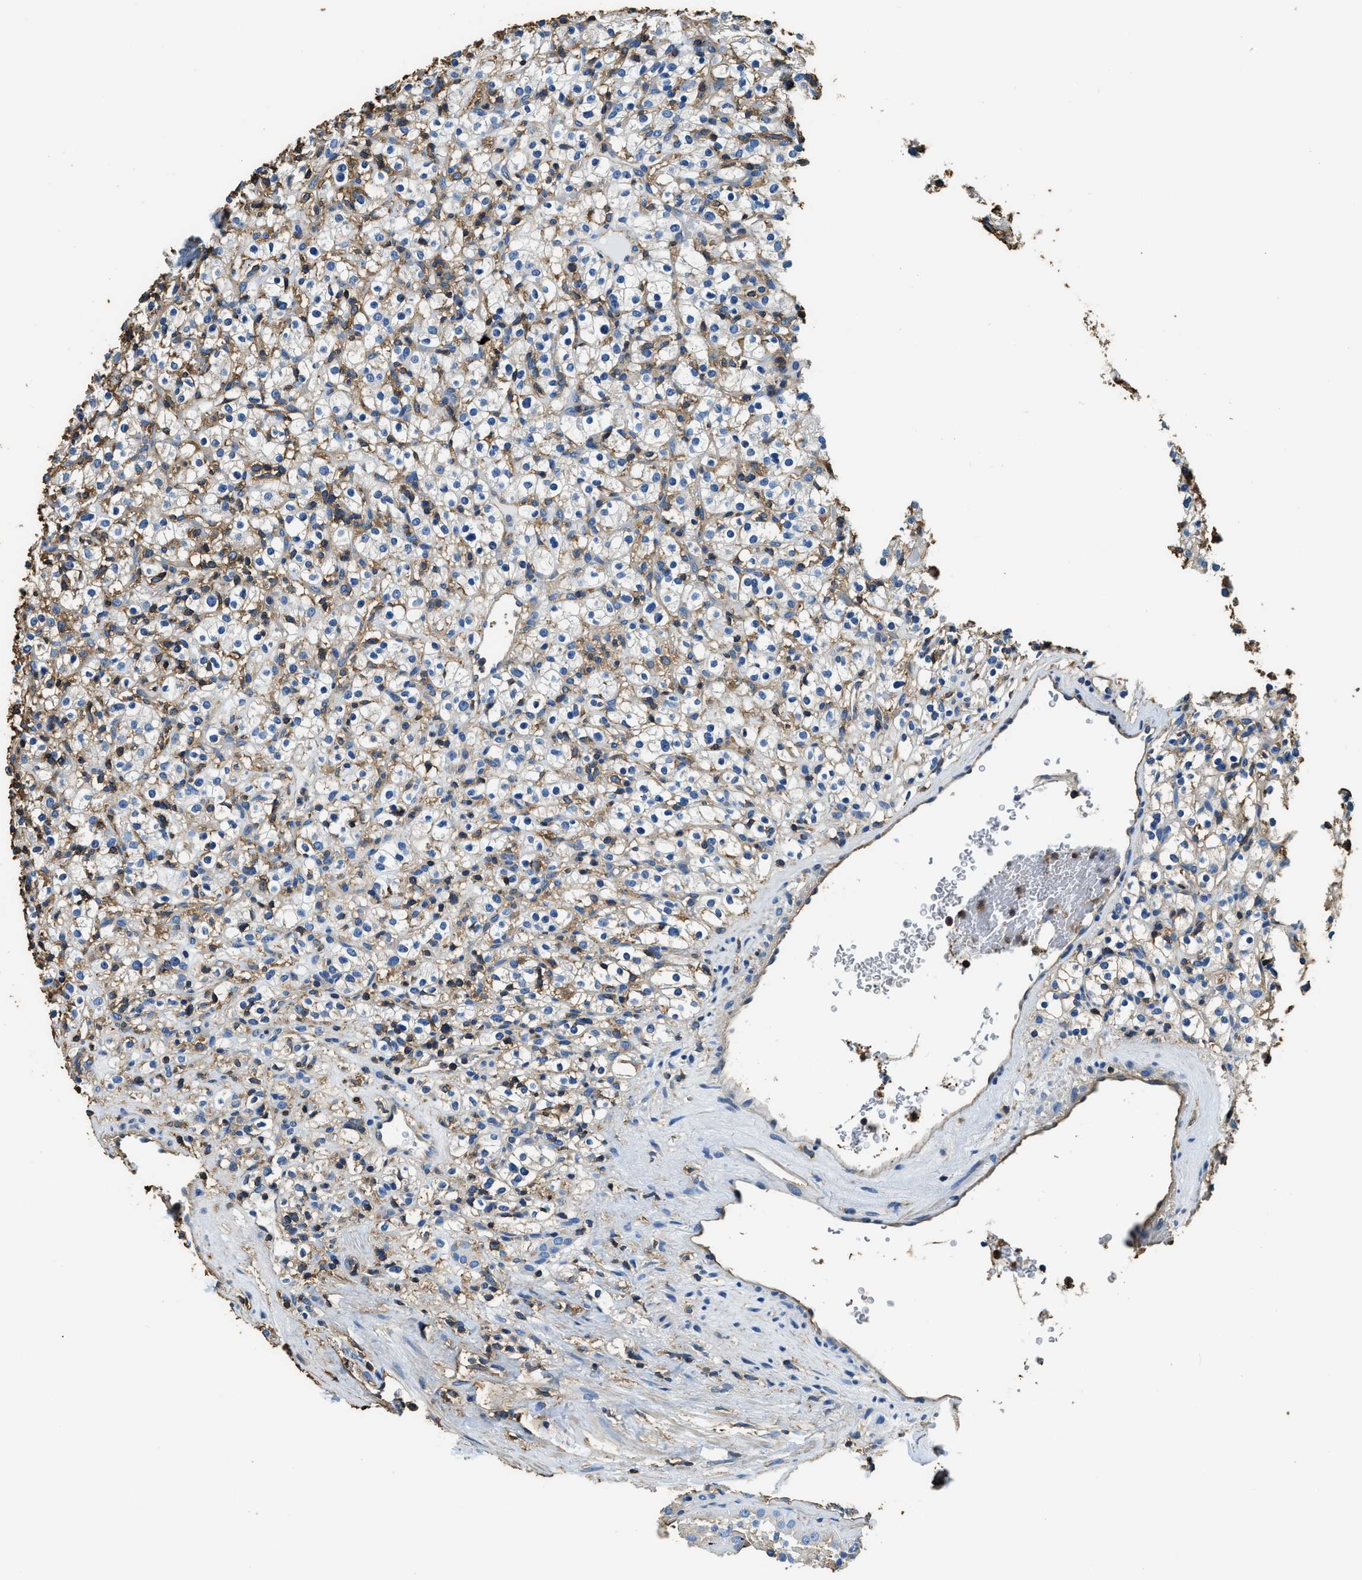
{"staining": {"intensity": "weak", "quantity": "<25%", "location": "cytoplasmic/membranous"}, "tissue": "renal cancer", "cell_type": "Tumor cells", "image_type": "cancer", "snomed": [{"axis": "morphology", "description": "Normal tissue, NOS"}, {"axis": "morphology", "description": "Adenocarcinoma, NOS"}, {"axis": "topography", "description": "Kidney"}], "caption": "Adenocarcinoma (renal) was stained to show a protein in brown. There is no significant expression in tumor cells.", "gene": "ACCS", "patient": {"sex": "female", "age": 72}}